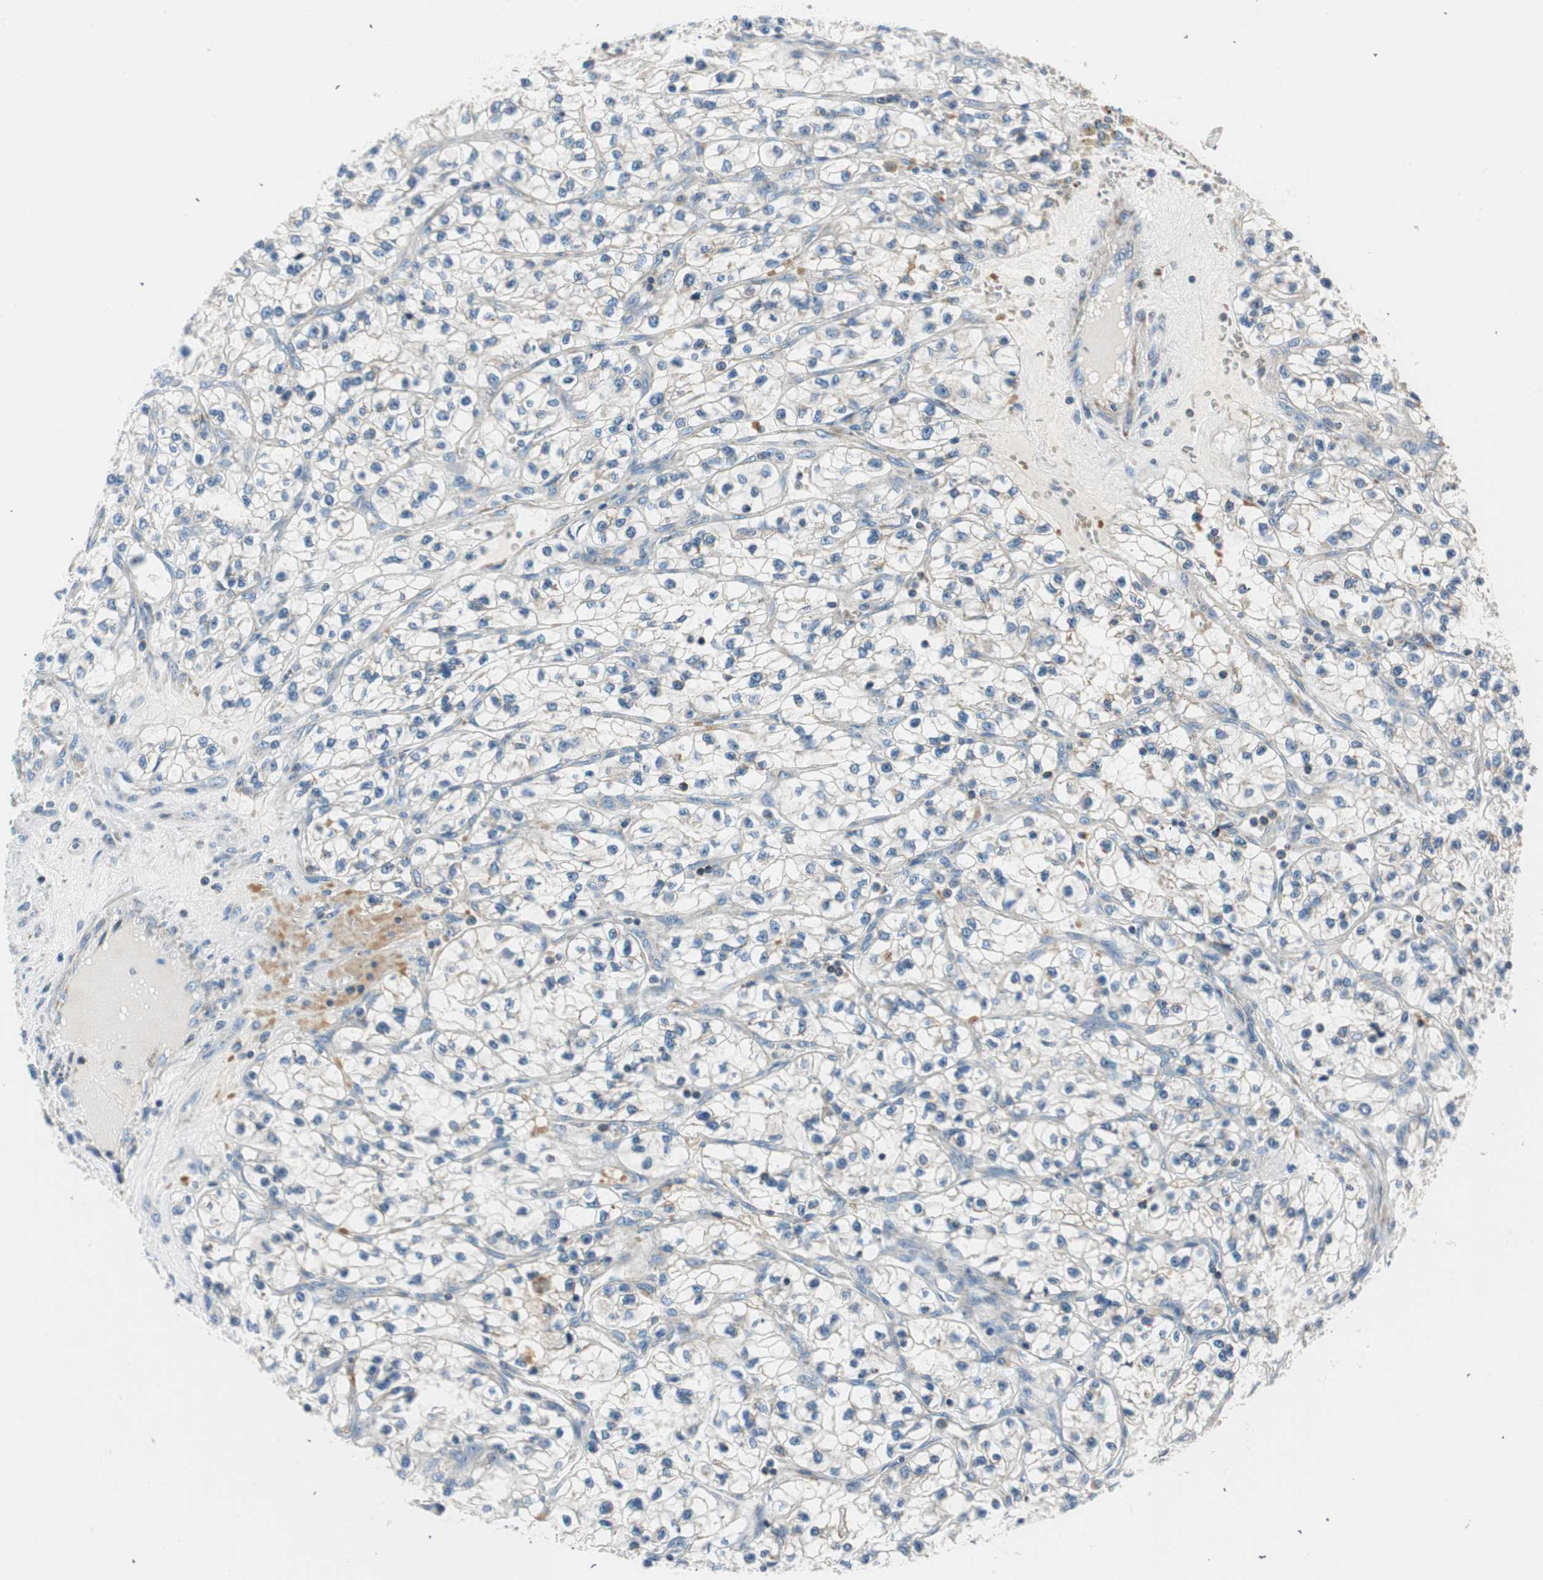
{"staining": {"intensity": "negative", "quantity": "none", "location": "none"}, "tissue": "renal cancer", "cell_type": "Tumor cells", "image_type": "cancer", "snomed": [{"axis": "morphology", "description": "Adenocarcinoma, NOS"}, {"axis": "topography", "description": "Kidney"}], "caption": "Micrograph shows no protein positivity in tumor cells of adenocarcinoma (renal) tissue.", "gene": "RORB", "patient": {"sex": "female", "age": 57}}